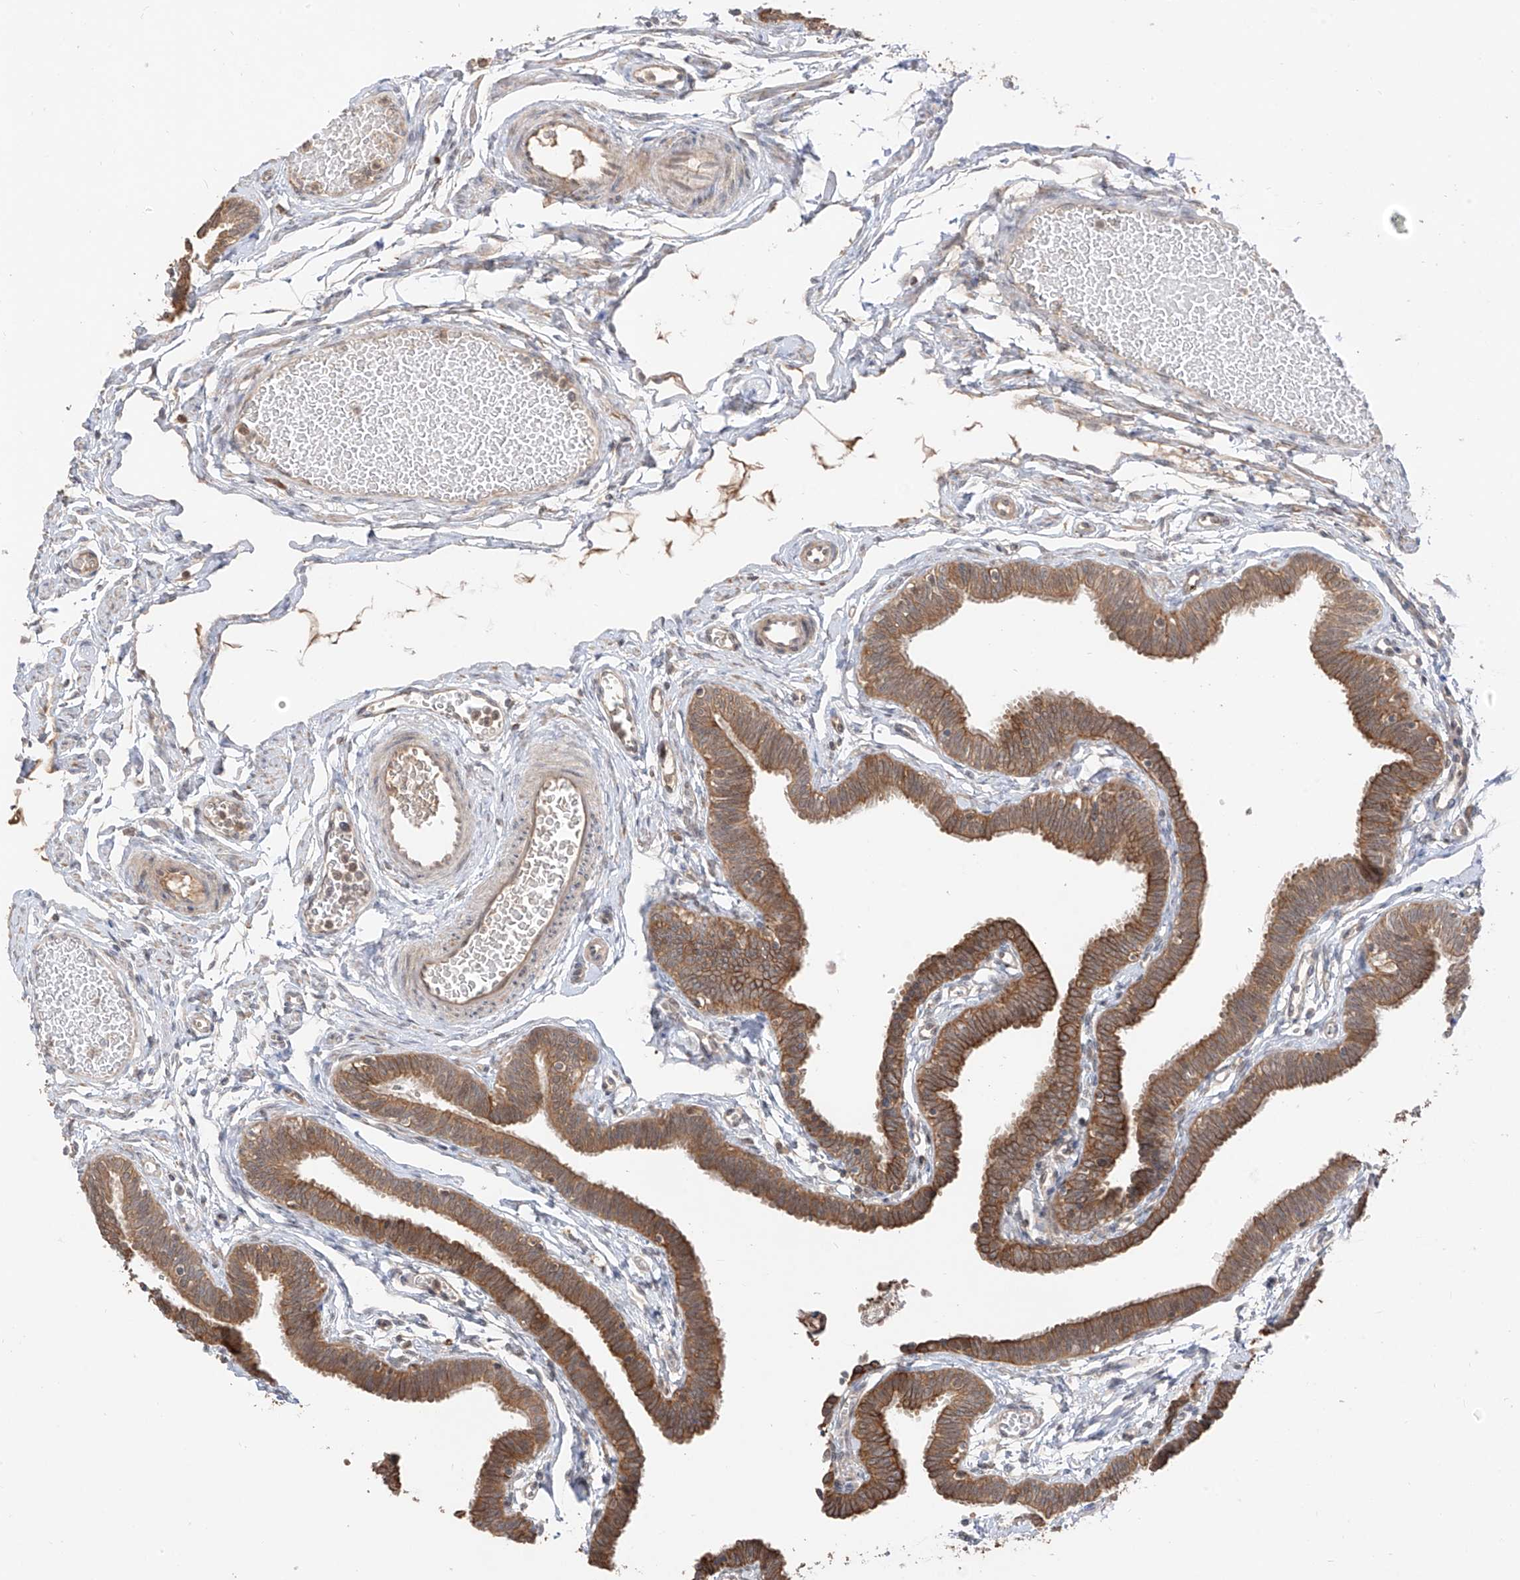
{"staining": {"intensity": "moderate", "quantity": ">75%", "location": "cytoplasmic/membranous"}, "tissue": "fallopian tube", "cell_type": "Glandular cells", "image_type": "normal", "snomed": [{"axis": "morphology", "description": "Normal tissue, NOS"}, {"axis": "topography", "description": "Fallopian tube"}, {"axis": "topography", "description": "Ovary"}], "caption": "This is an image of immunohistochemistry staining of benign fallopian tube, which shows moderate expression in the cytoplasmic/membranous of glandular cells.", "gene": "COLGALT2", "patient": {"sex": "female", "age": 23}}